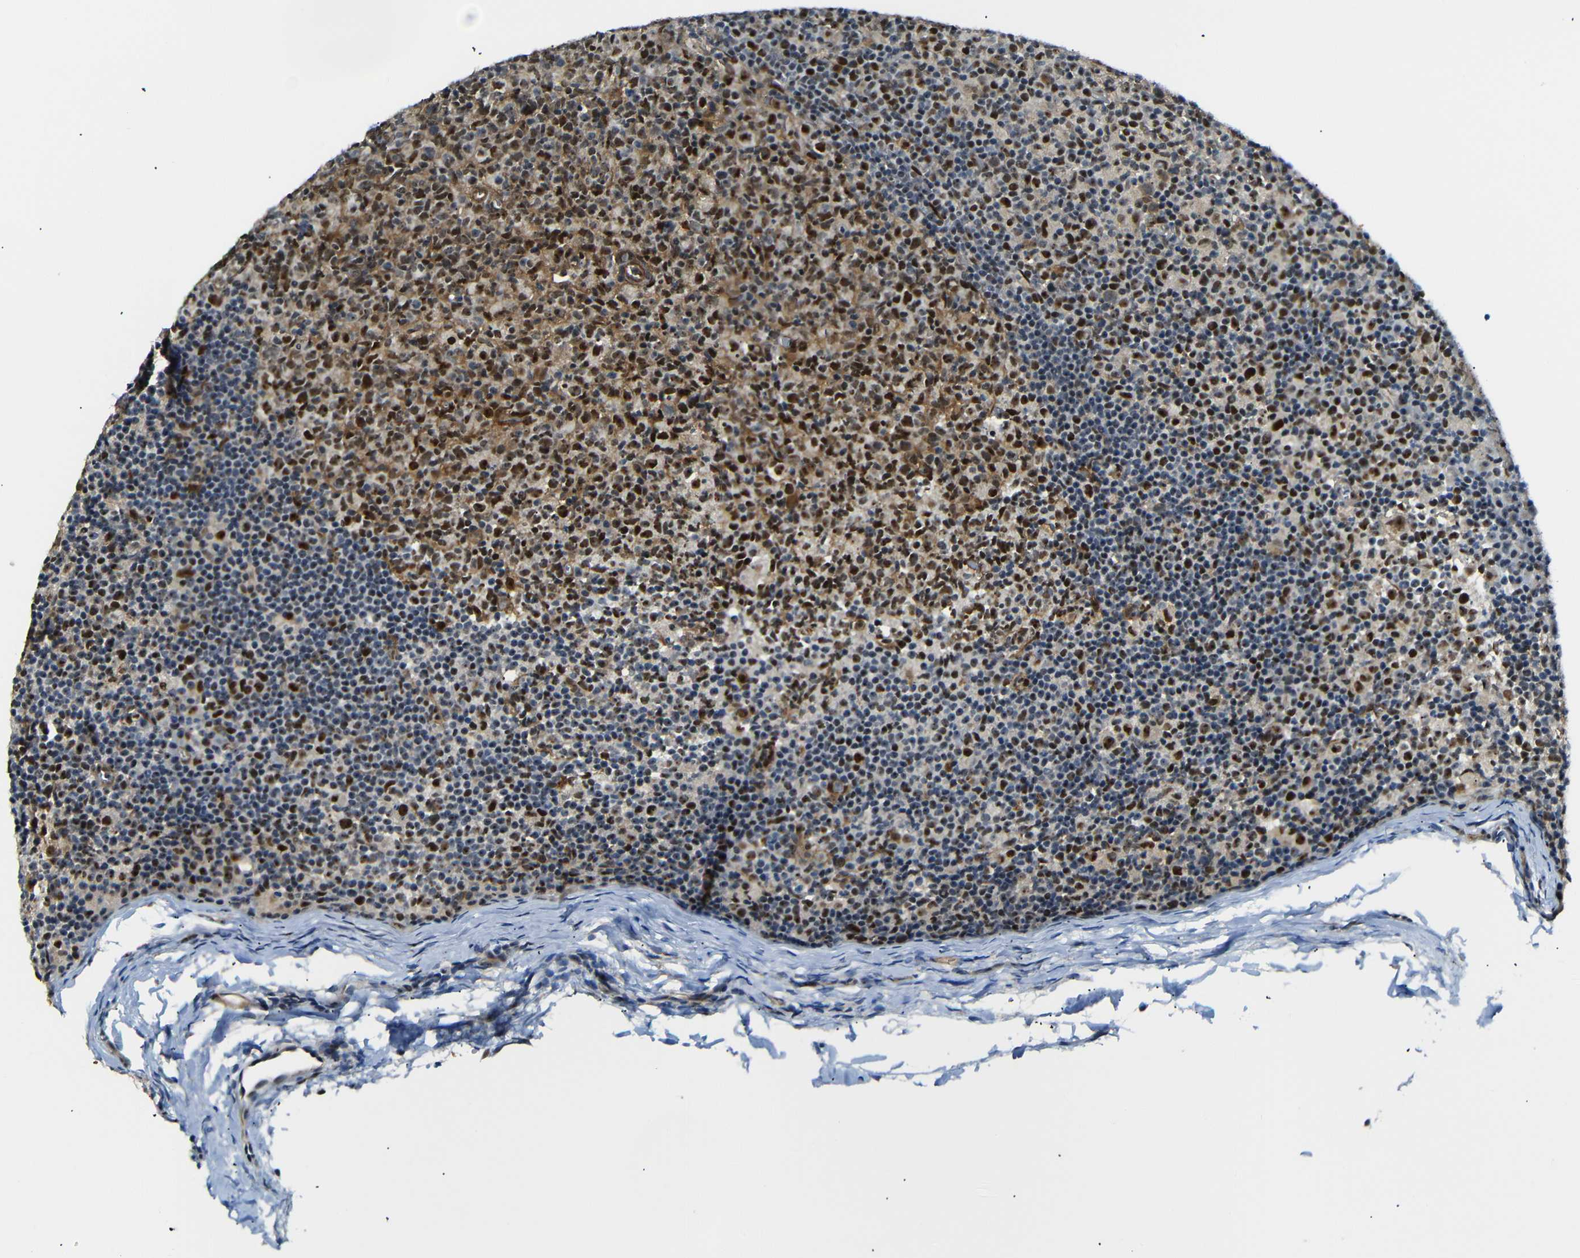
{"staining": {"intensity": "strong", "quantity": "25%-75%", "location": "cytoplasmic/membranous,nuclear"}, "tissue": "lymph node", "cell_type": "Germinal center cells", "image_type": "normal", "snomed": [{"axis": "morphology", "description": "Normal tissue, NOS"}, {"axis": "morphology", "description": "Inflammation, NOS"}, {"axis": "topography", "description": "Lymph node"}], "caption": "DAB immunohistochemical staining of unremarkable lymph node exhibits strong cytoplasmic/membranous,nuclear protein expression in approximately 25%-75% of germinal center cells.", "gene": "PARN", "patient": {"sex": "male", "age": 55}}